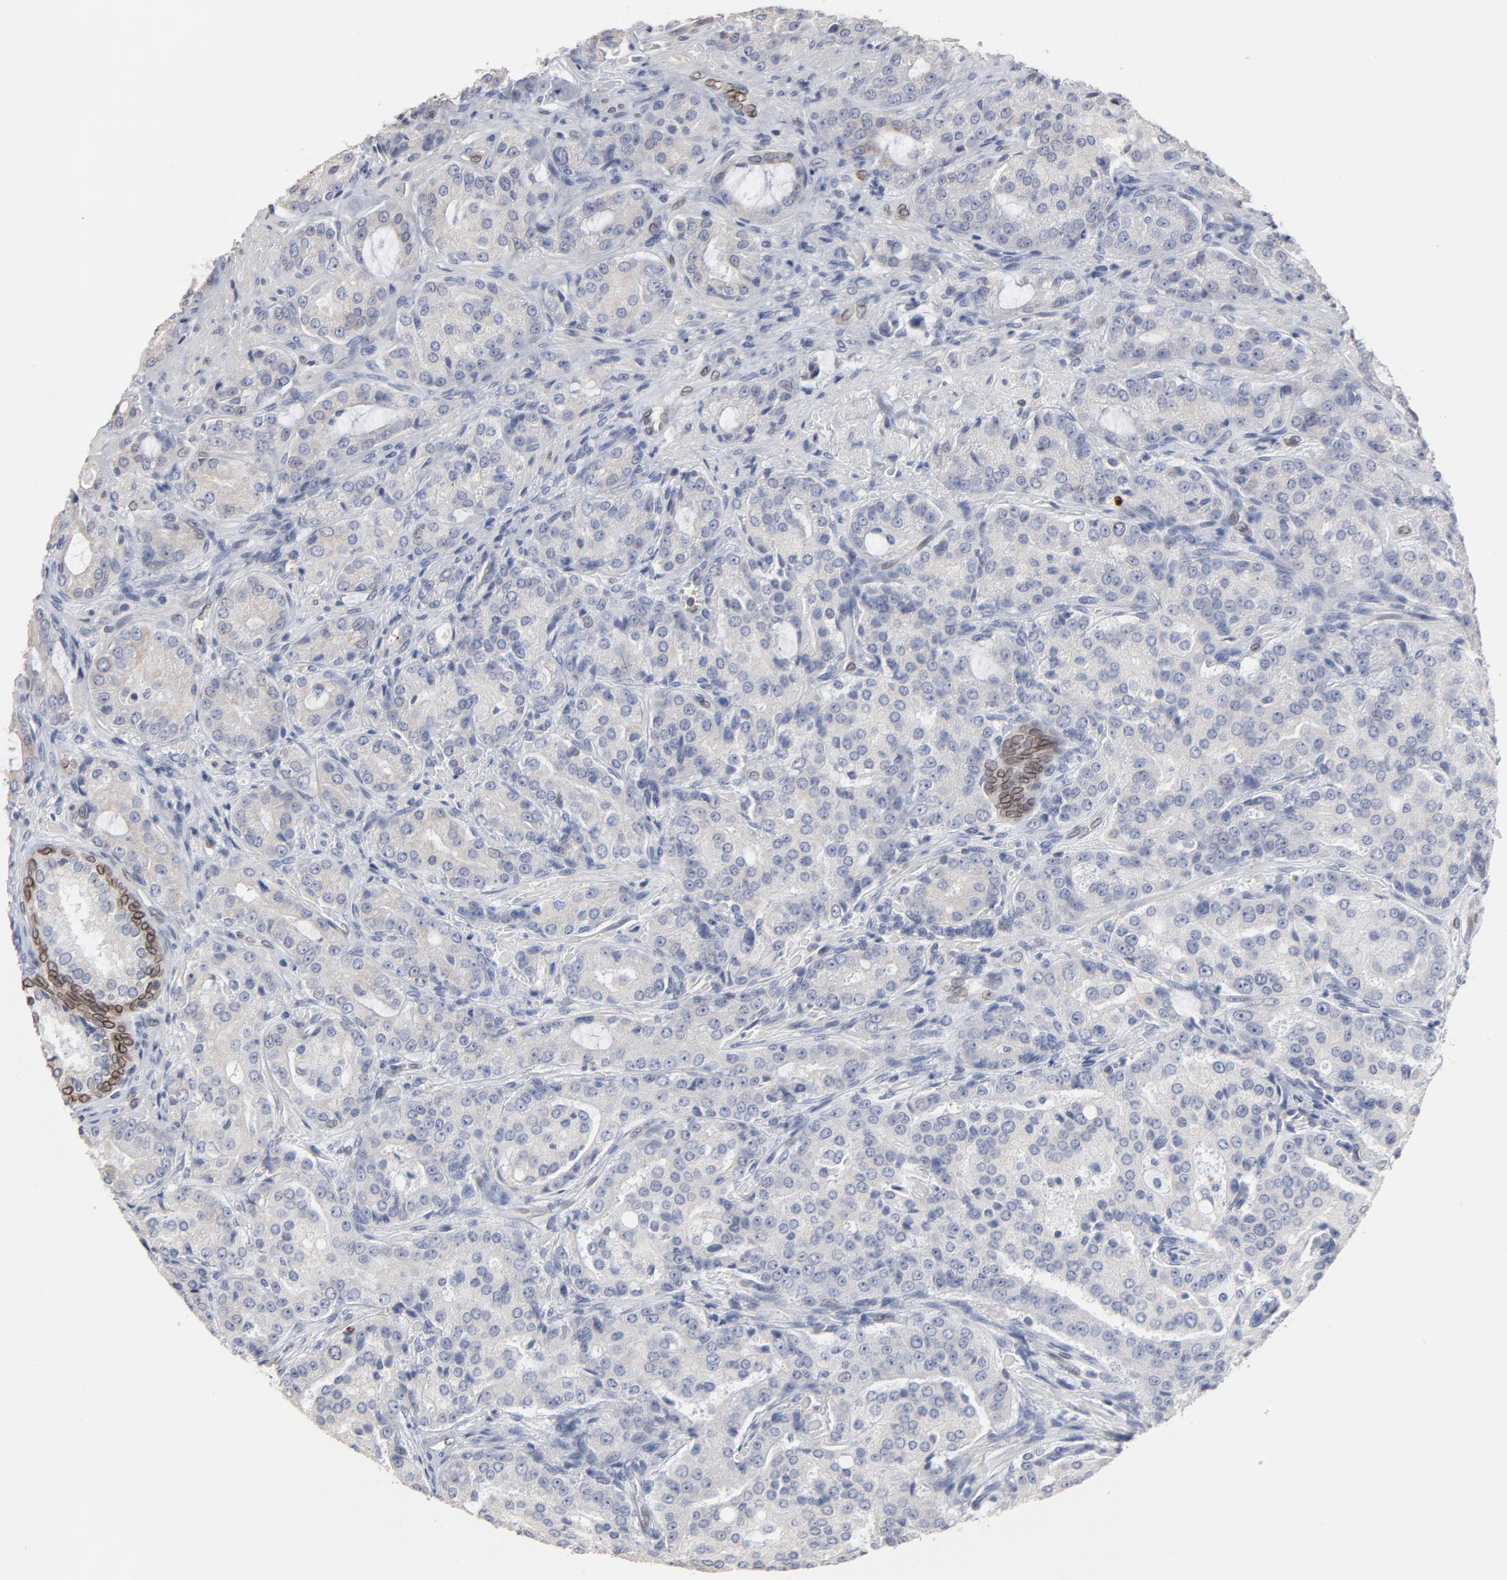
{"staining": {"intensity": "weak", "quantity": "25%-75%", "location": "cytoplasmic/membranous,nuclear"}, "tissue": "prostate cancer", "cell_type": "Tumor cells", "image_type": "cancer", "snomed": [{"axis": "morphology", "description": "Adenocarcinoma, High grade"}, {"axis": "topography", "description": "Prostate"}], "caption": "Immunohistochemistry (IHC) histopathology image of human prostate cancer stained for a protein (brown), which displays low levels of weak cytoplasmic/membranous and nuclear positivity in about 25%-75% of tumor cells.", "gene": "SYNE2", "patient": {"sex": "male", "age": 72}}